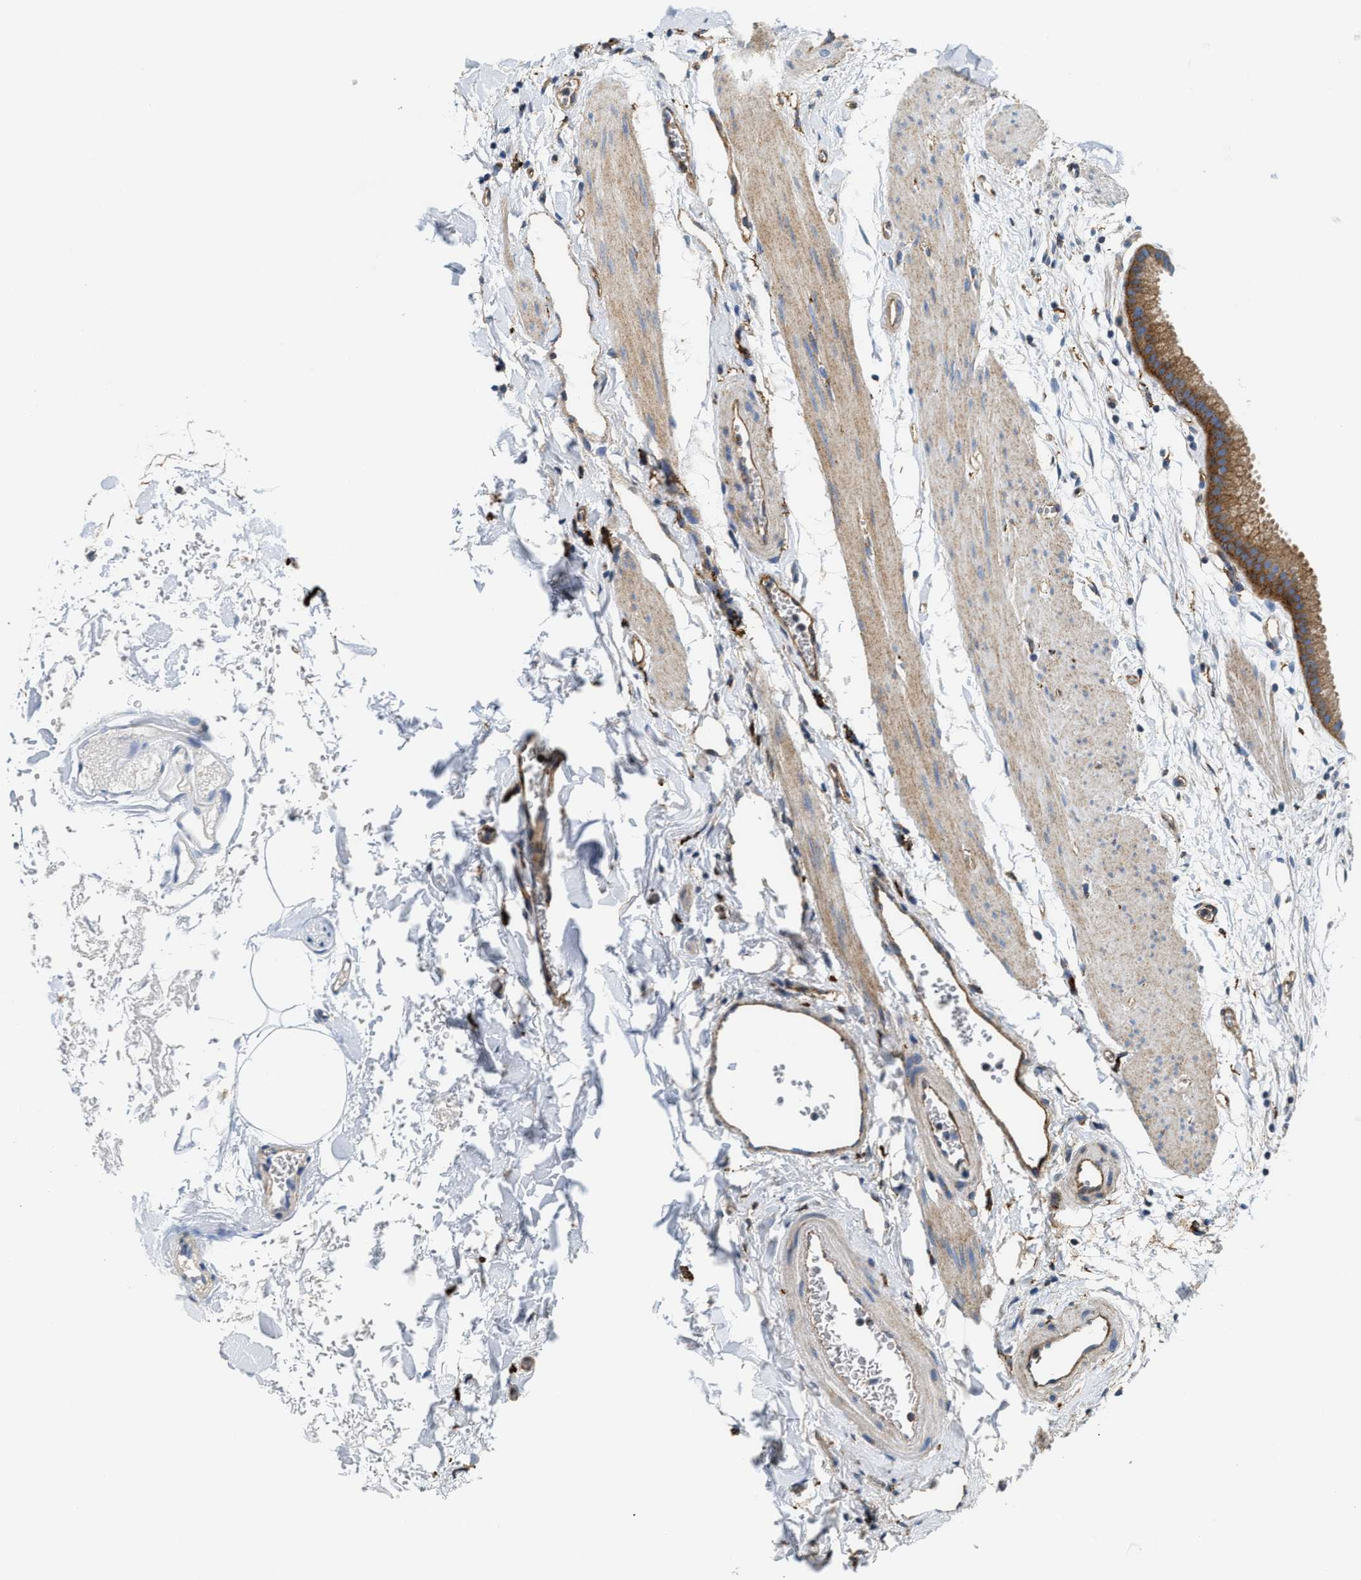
{"staining": {"intensity": "moderate", "quantity": "25%-75%", "location": "cytoplasmic/membranous"}, "tissue": "gallbladder", "cell_type": "Glandular cells", "image_type": "normal", "snomed": [{"axis": "morphology", "description": "Normal tissue, NOS"}, {"axis": "topography", "description": "Gallbladder"}], "caption": "Immunohistochemistry (IHC) photomicrograph of benign gallbladder: human gallbladder stained using IHC exhibits medium levels of moderate protein expression localized specifically in the cytoplasmic/membranous of glandular cells, appearing as a cytoplasmic/membranous brown color.", "gene": "NSUN7", "patient": {"sex": "female", "age": 64}}